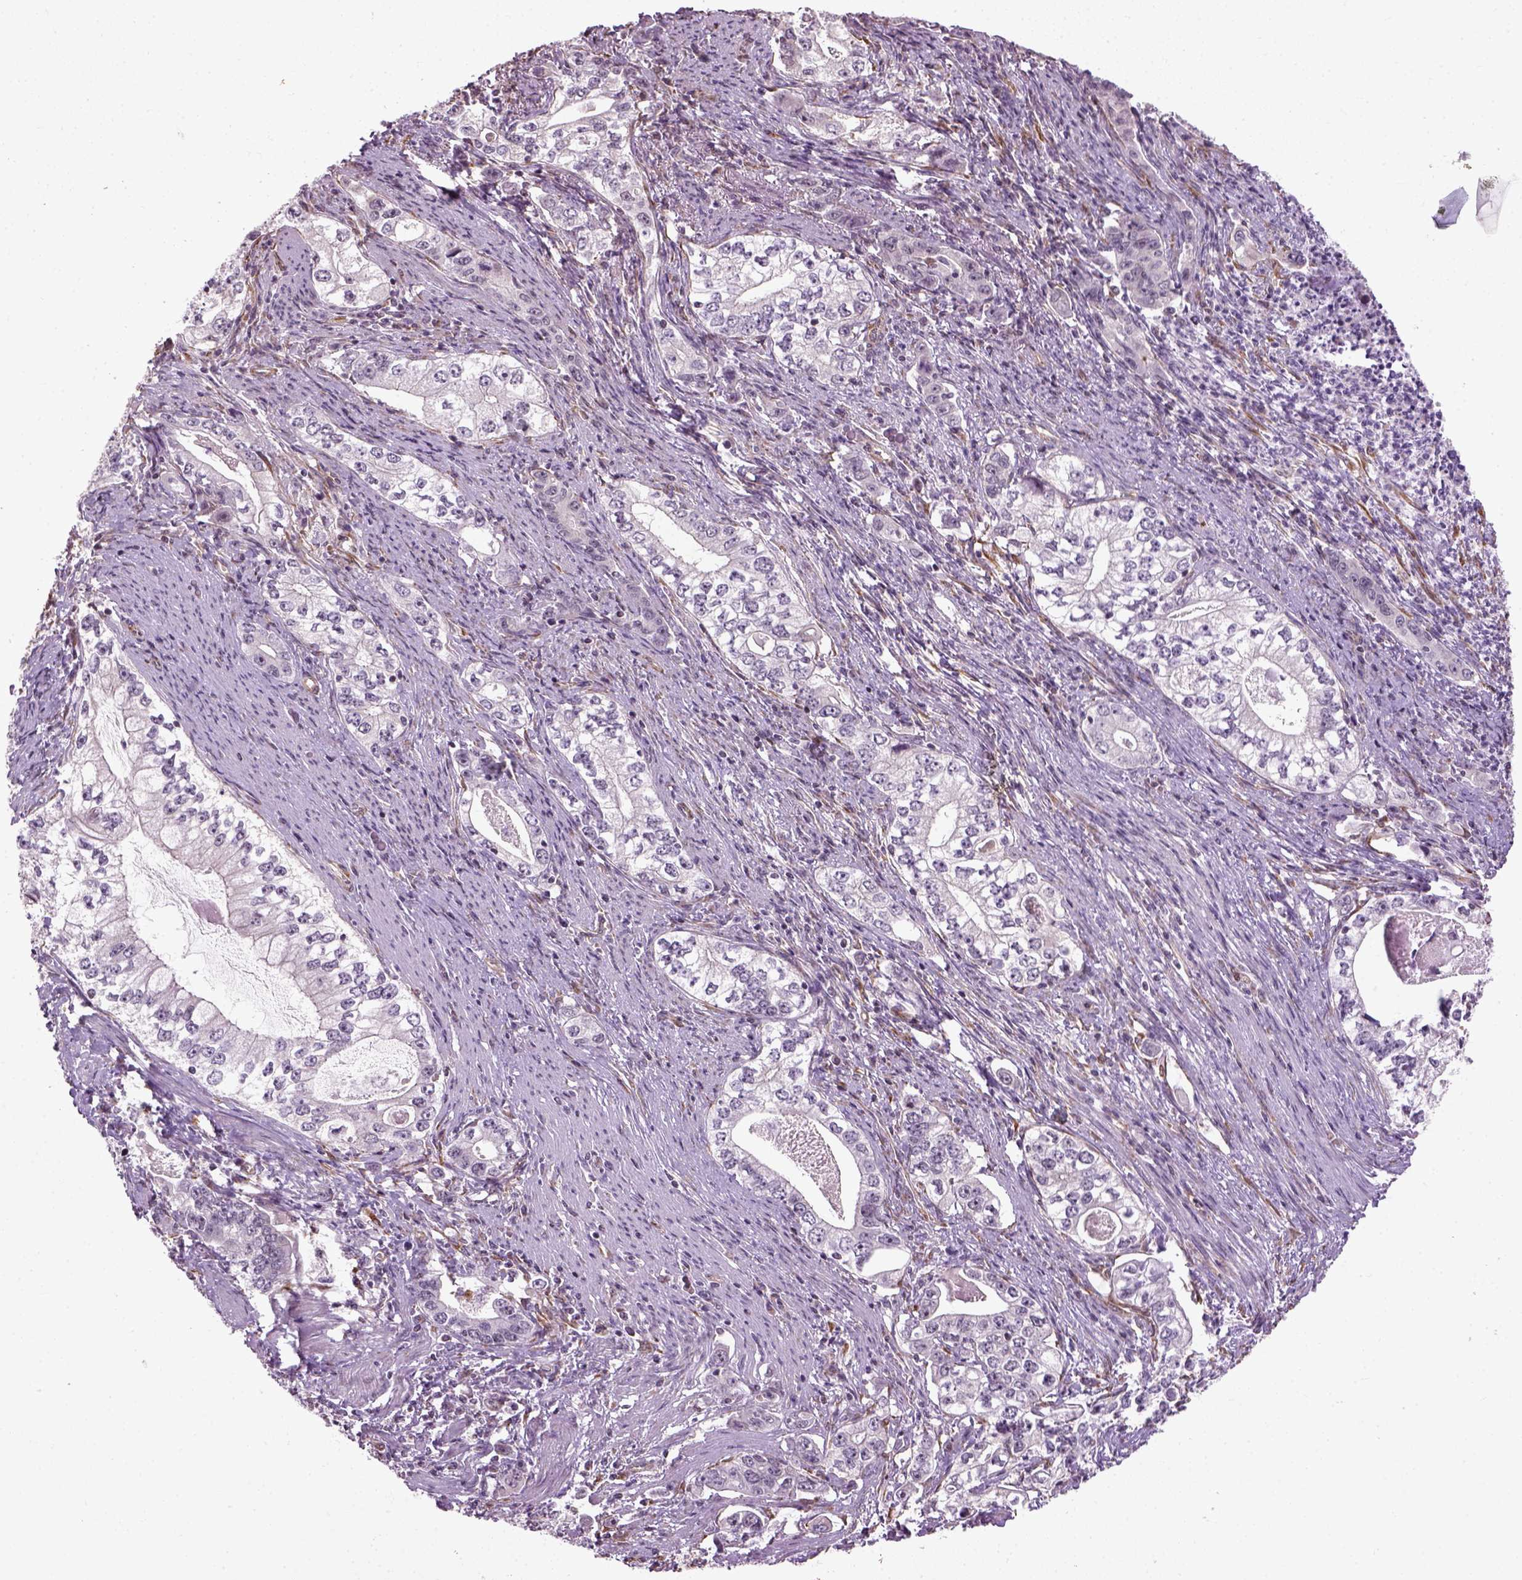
{"staining": {"intensity": "negative", "quantity": "none", "location": "none"}, "tissue": "stomach cancer", "cell_type": "Tumor cells", "image_type": "cancer", "snomed": [{"axis": "morphology", "description": "Adenocarcinoma, NOS"}, {"axis": "topography", "description": "Stomach, lower"}], "caption": "Tumor cells show no significant protein positivity in stomach cancer.", "gene": "XK", "patient": {"sex": "female", "age": 72}}